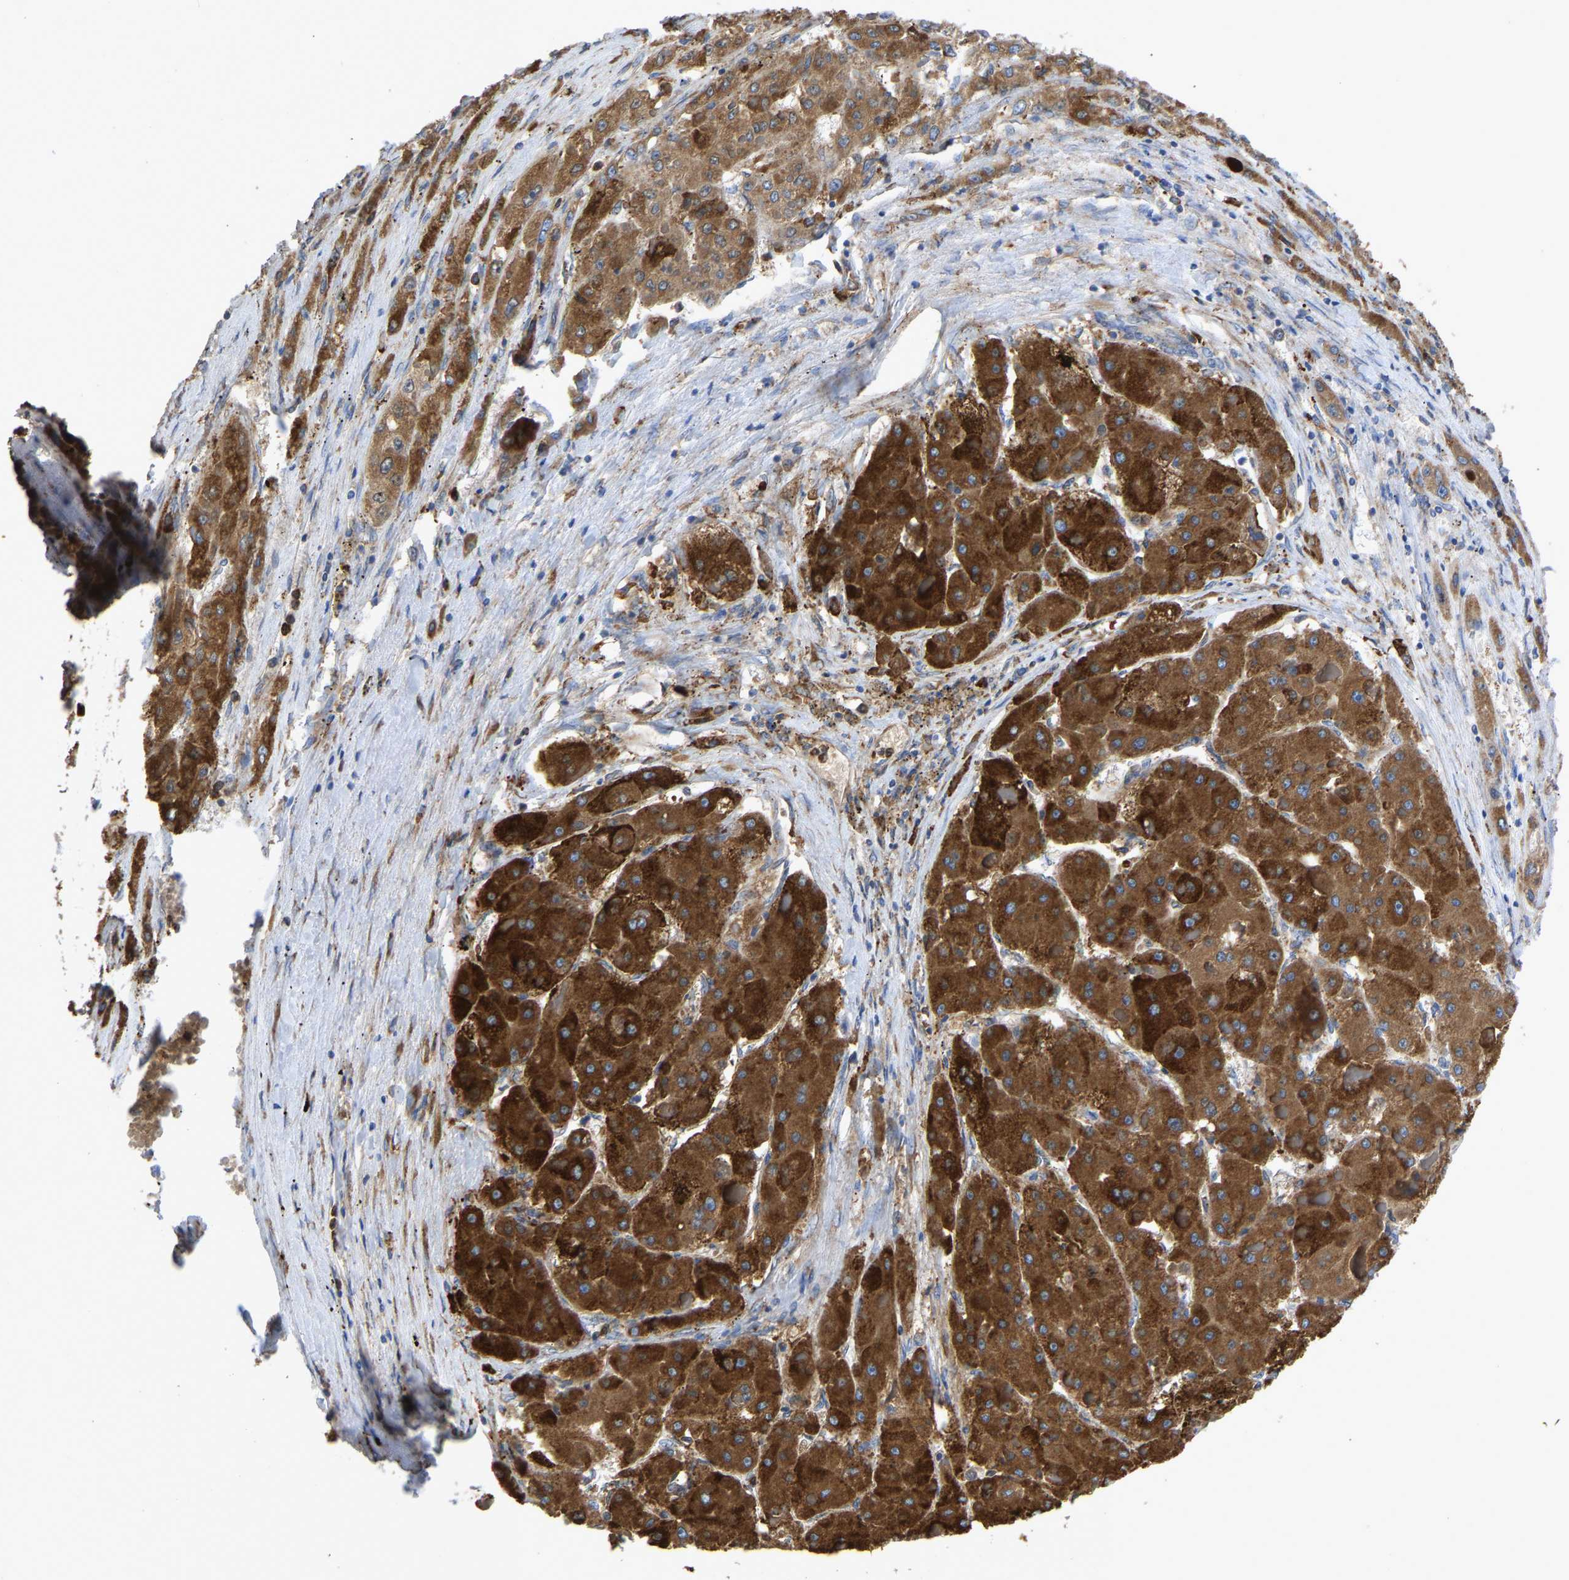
{"staining": {"intensity": "strong", "quantity": ">75%", "location": "cytoplasmic/membranous"}, "tissue": "liver cancer", "cell_type": "Tumor cells", "image_type": "cancer", "snomed": [{"axis": "morphology", "description": "Carcinoma, Hepatocellular, NOS"}, {"axis": "topography", "description": "Liver"}], "caption": "Tumor cells display high levels of strong cytoplasmic/membranous expression in approximately >75% of cells in liver cancer (hepatocellular carcinoma).", "gene": "P4HB", "patient": {"sex": "female", "age": 73}}